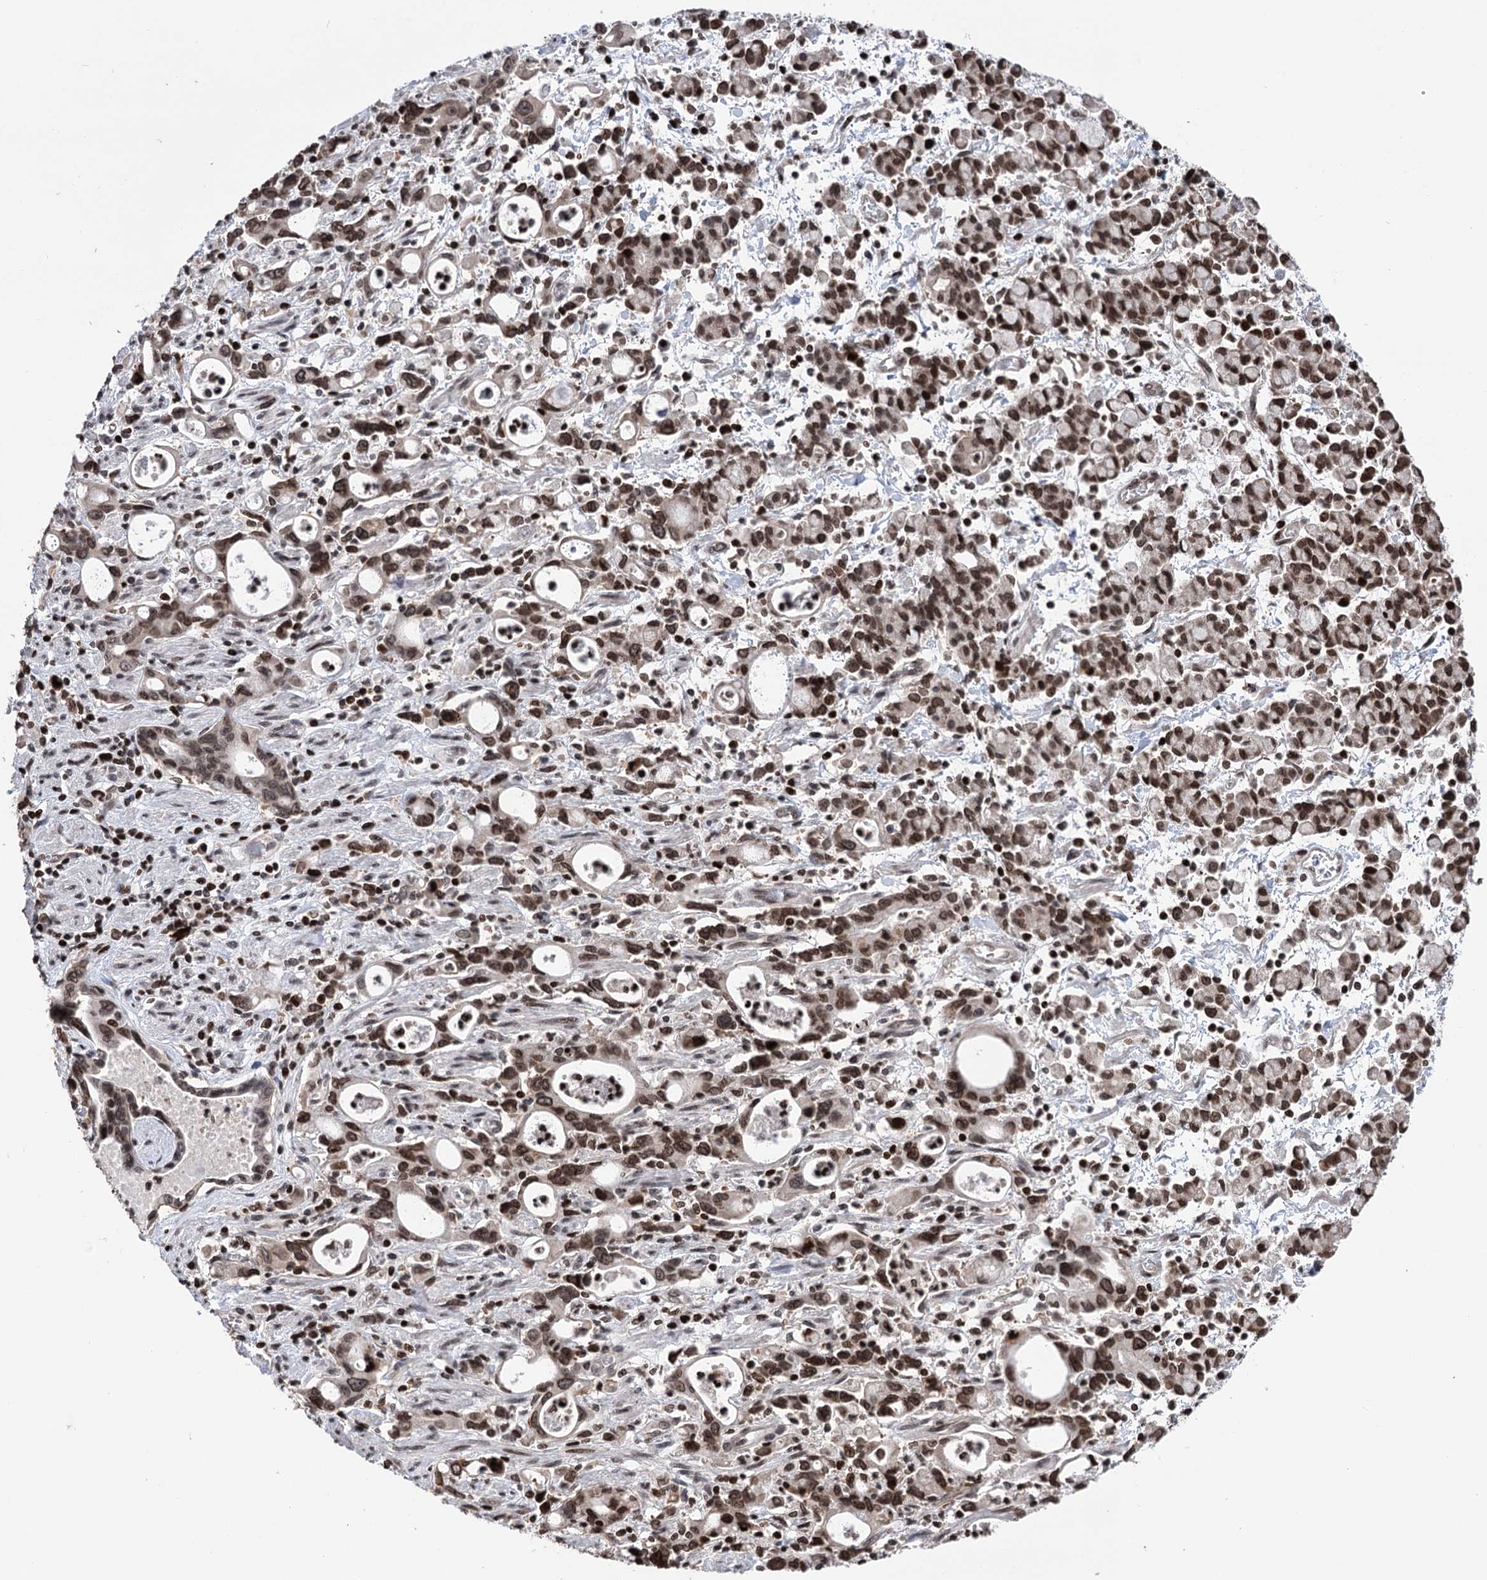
{"staining": {"intensity": "moderate", "quantity": ">75%", "location": "nuclear"}, "tissue": "stomach cancer", "cell_type": "Tumor cells", "image_type": "cancer", "snomed": [{"axis": "morphology", "description": "Adenocarcinoma, NOS"}, {"axis": "topography", "description": "Stomach, lower"}], "caption": "An immunohistochemistry (IHC) image of tumor tissue is shown. Protein staining in brown highlights moderate nuclear positivity in stomach adenocarcinoma within tumor cells.", "gene": "CCDC77", "patient": {"sex": "female", "age": 43}}